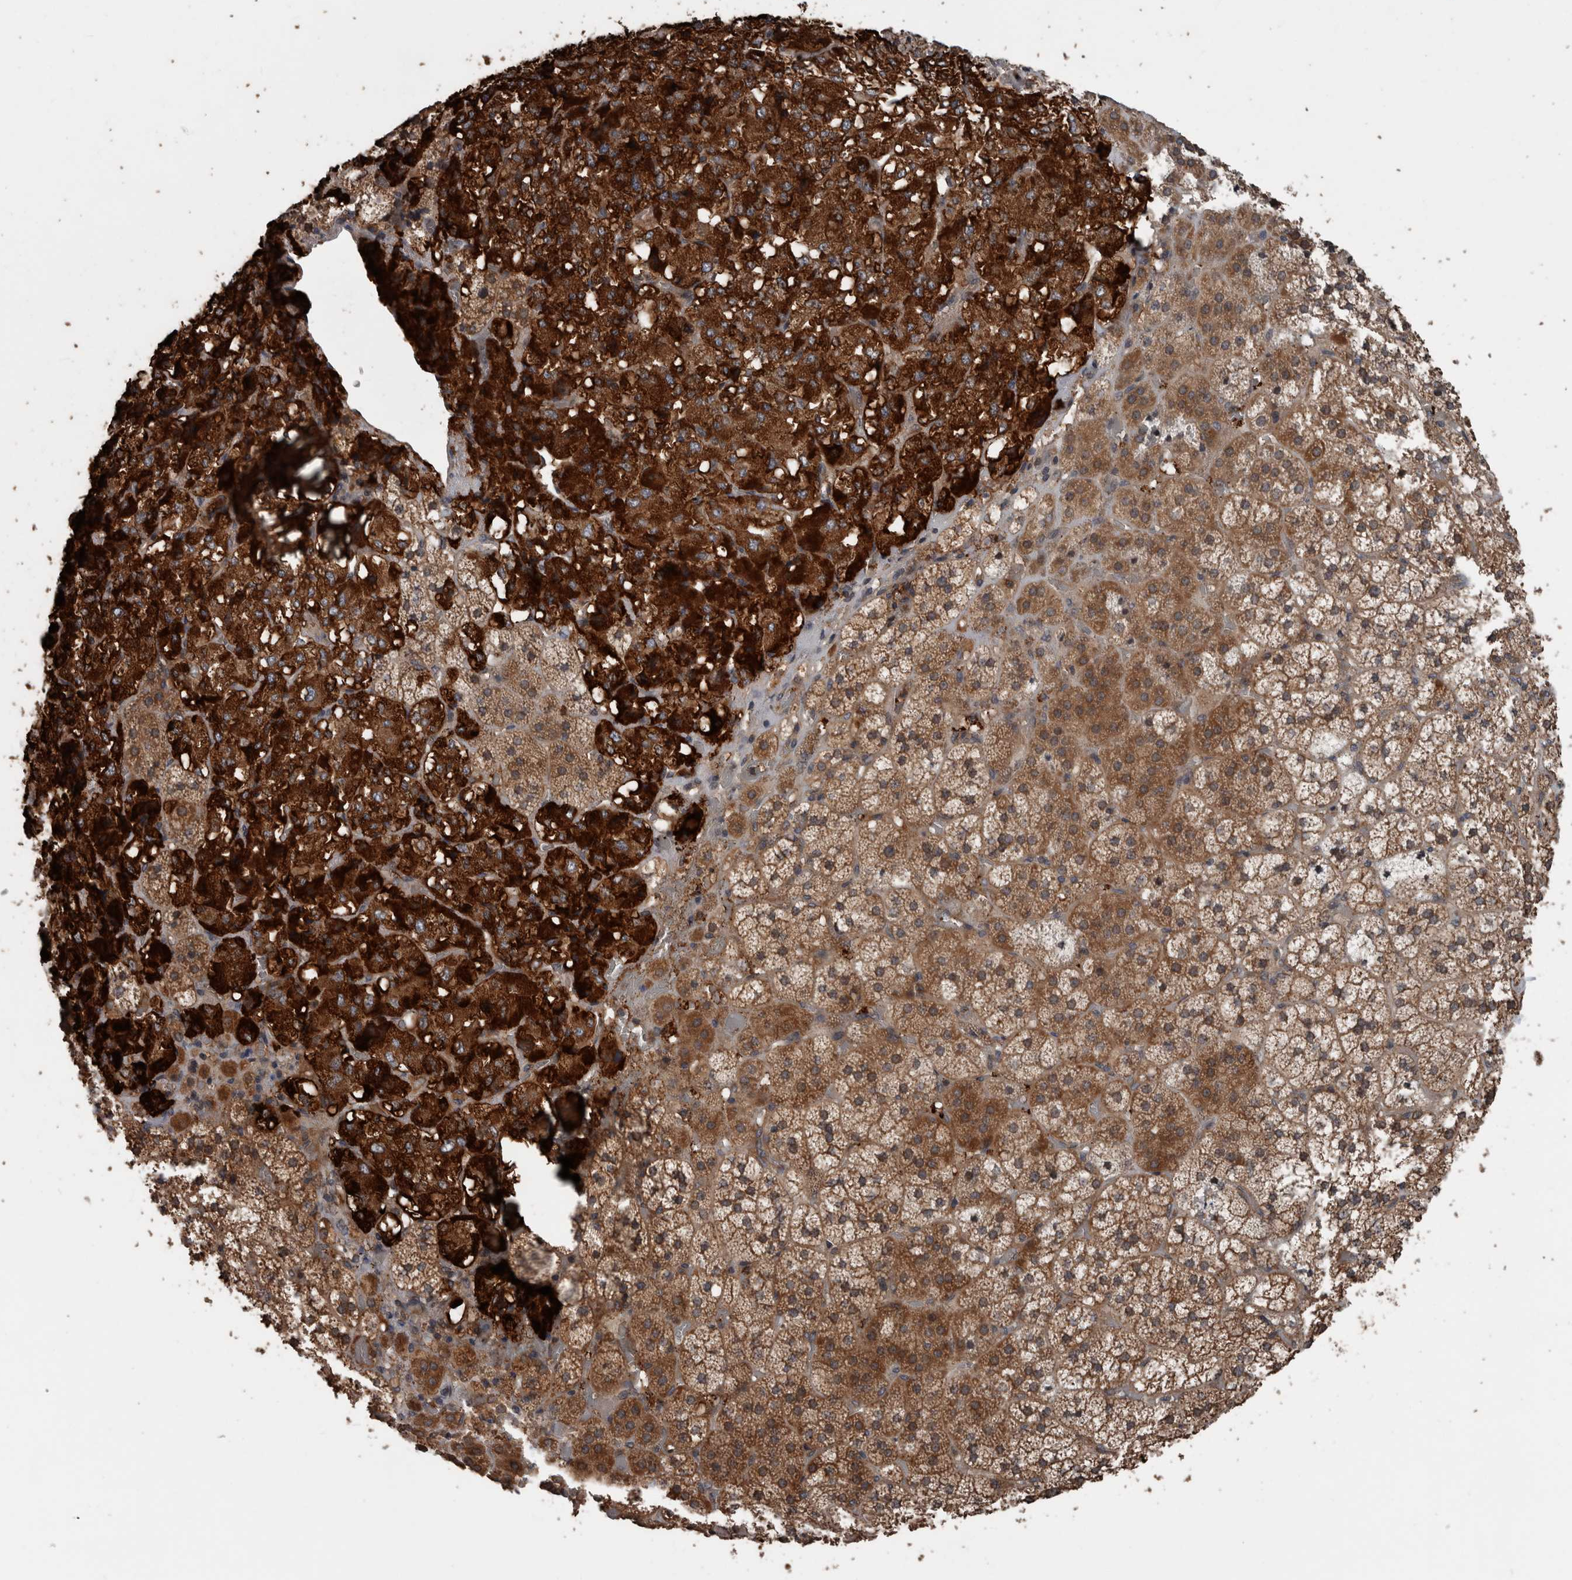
{"staining": {"intensity": "strong", "quantity": ">75%", "location": "cytoplasmic/membranous"}, "tissue": "adrenal gland", "cell_type": "Glandular cells", "image_type": "normal", "snomed": [{"axis": "morphology", "description": "Normal tissue, NOS"}, {"axis": "topography", "description": "Adrenal gland"}], "caption": "Immunohistochemistry (DAB (3,3'-diaminobenzidine)) staining of benign human adrenal gland demonstrates strong cytoplasmic/membranous protein staining in approximately >75% of glandular cells. Immunohistochemistry stains the protein of interest in brown and the nuclei are stained blue.", "gene": "RIOK3", "patient": {"sex": "female", "age": 44}}